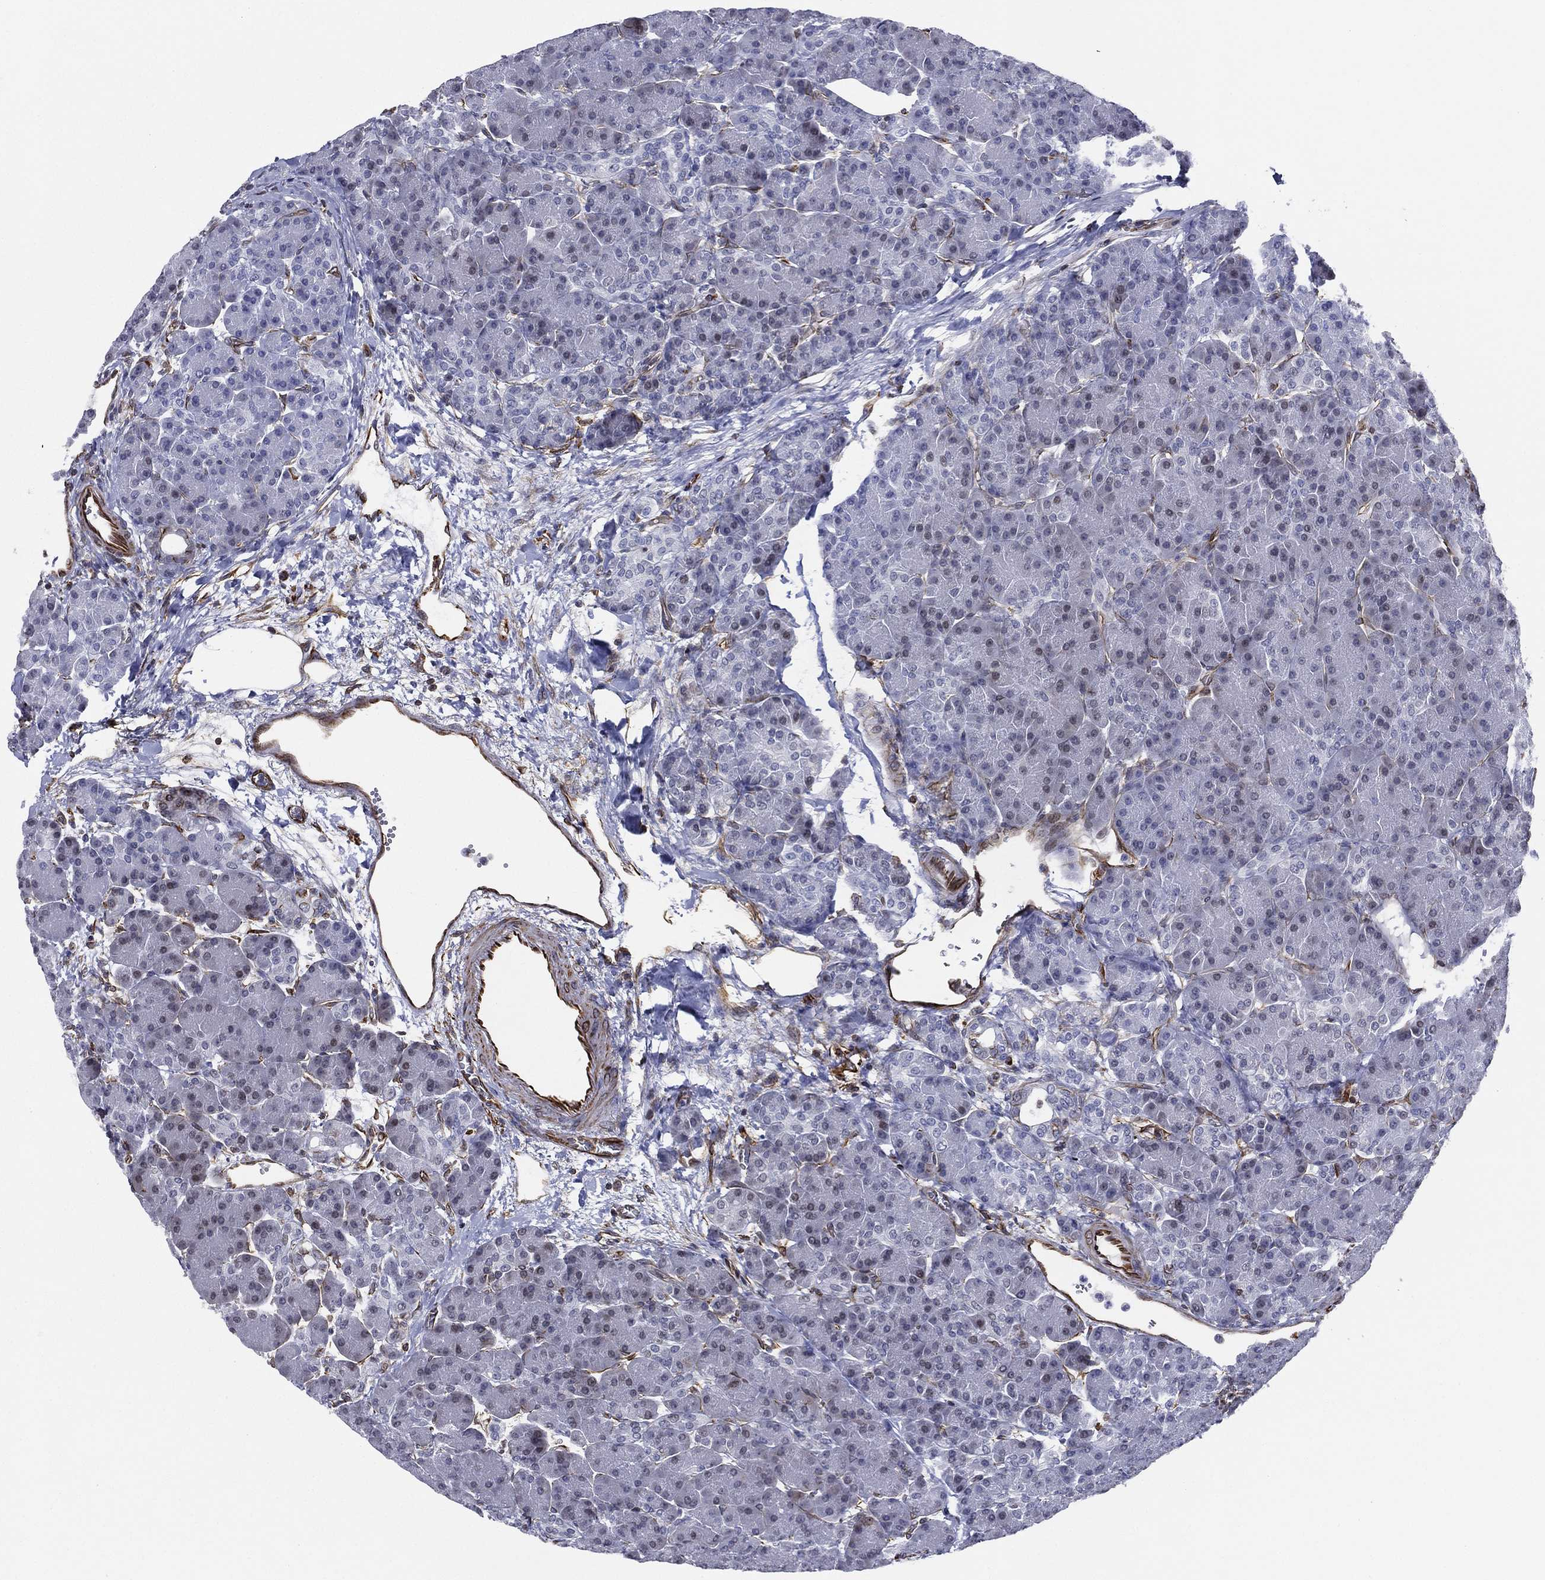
{"staining": {"intensity": "negative", "quantity": "none", "location": "none"}, "tissue": "pancreas", "cell_type": "Exocrine glandular cells", "image_type": "normal", "snomed": [{"axis": "morphology", "description": "Normal tissue, NOS"}, {"axis": "topography", "description": "Pancreas"}], "caption": "The immunohistochemistry (IHC) histopathology image has no significant positivity in exocrine glandular cells of pancreas.", "gene": "MAS1", "patient": {"sex": "female", "age": 63}}